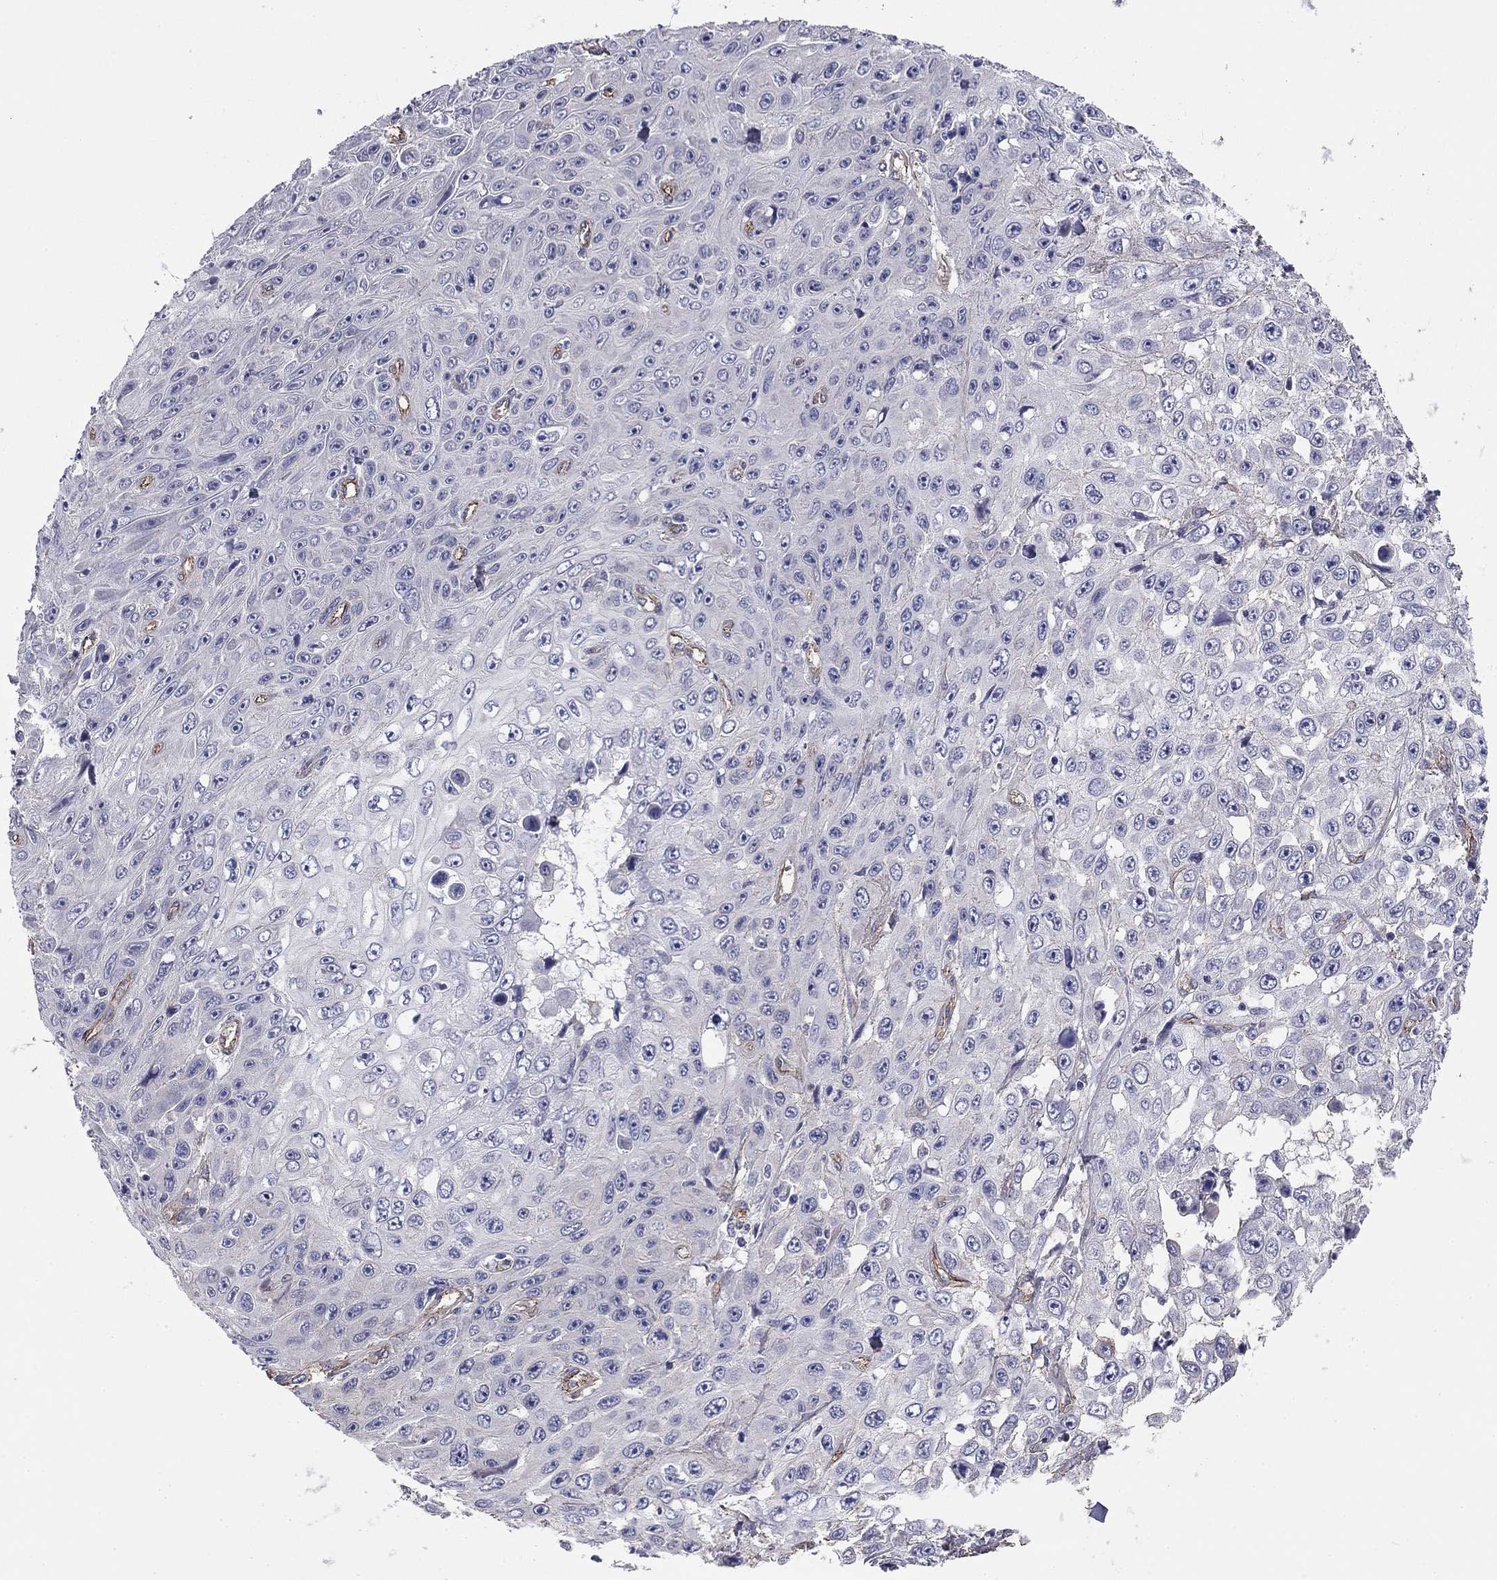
{"staining": {"intensity": "negative", "quantity": "none", "location": "none"}, "tissue": "skin cancer", "cell_type": "Tumor cells", "image_type": "cancer", "snomed": [{"axis": "morphology", "description": "Squamous cell carcinoma, NOS"}, {"axis": "topography", "description": "Skin"}], "caption": "Human skin cancer stained for a protein using immunohistochemistry reveals no positivity in tumor cells.", "gene": "TCHH", "patient": {"sex": "male", "age": 82}}